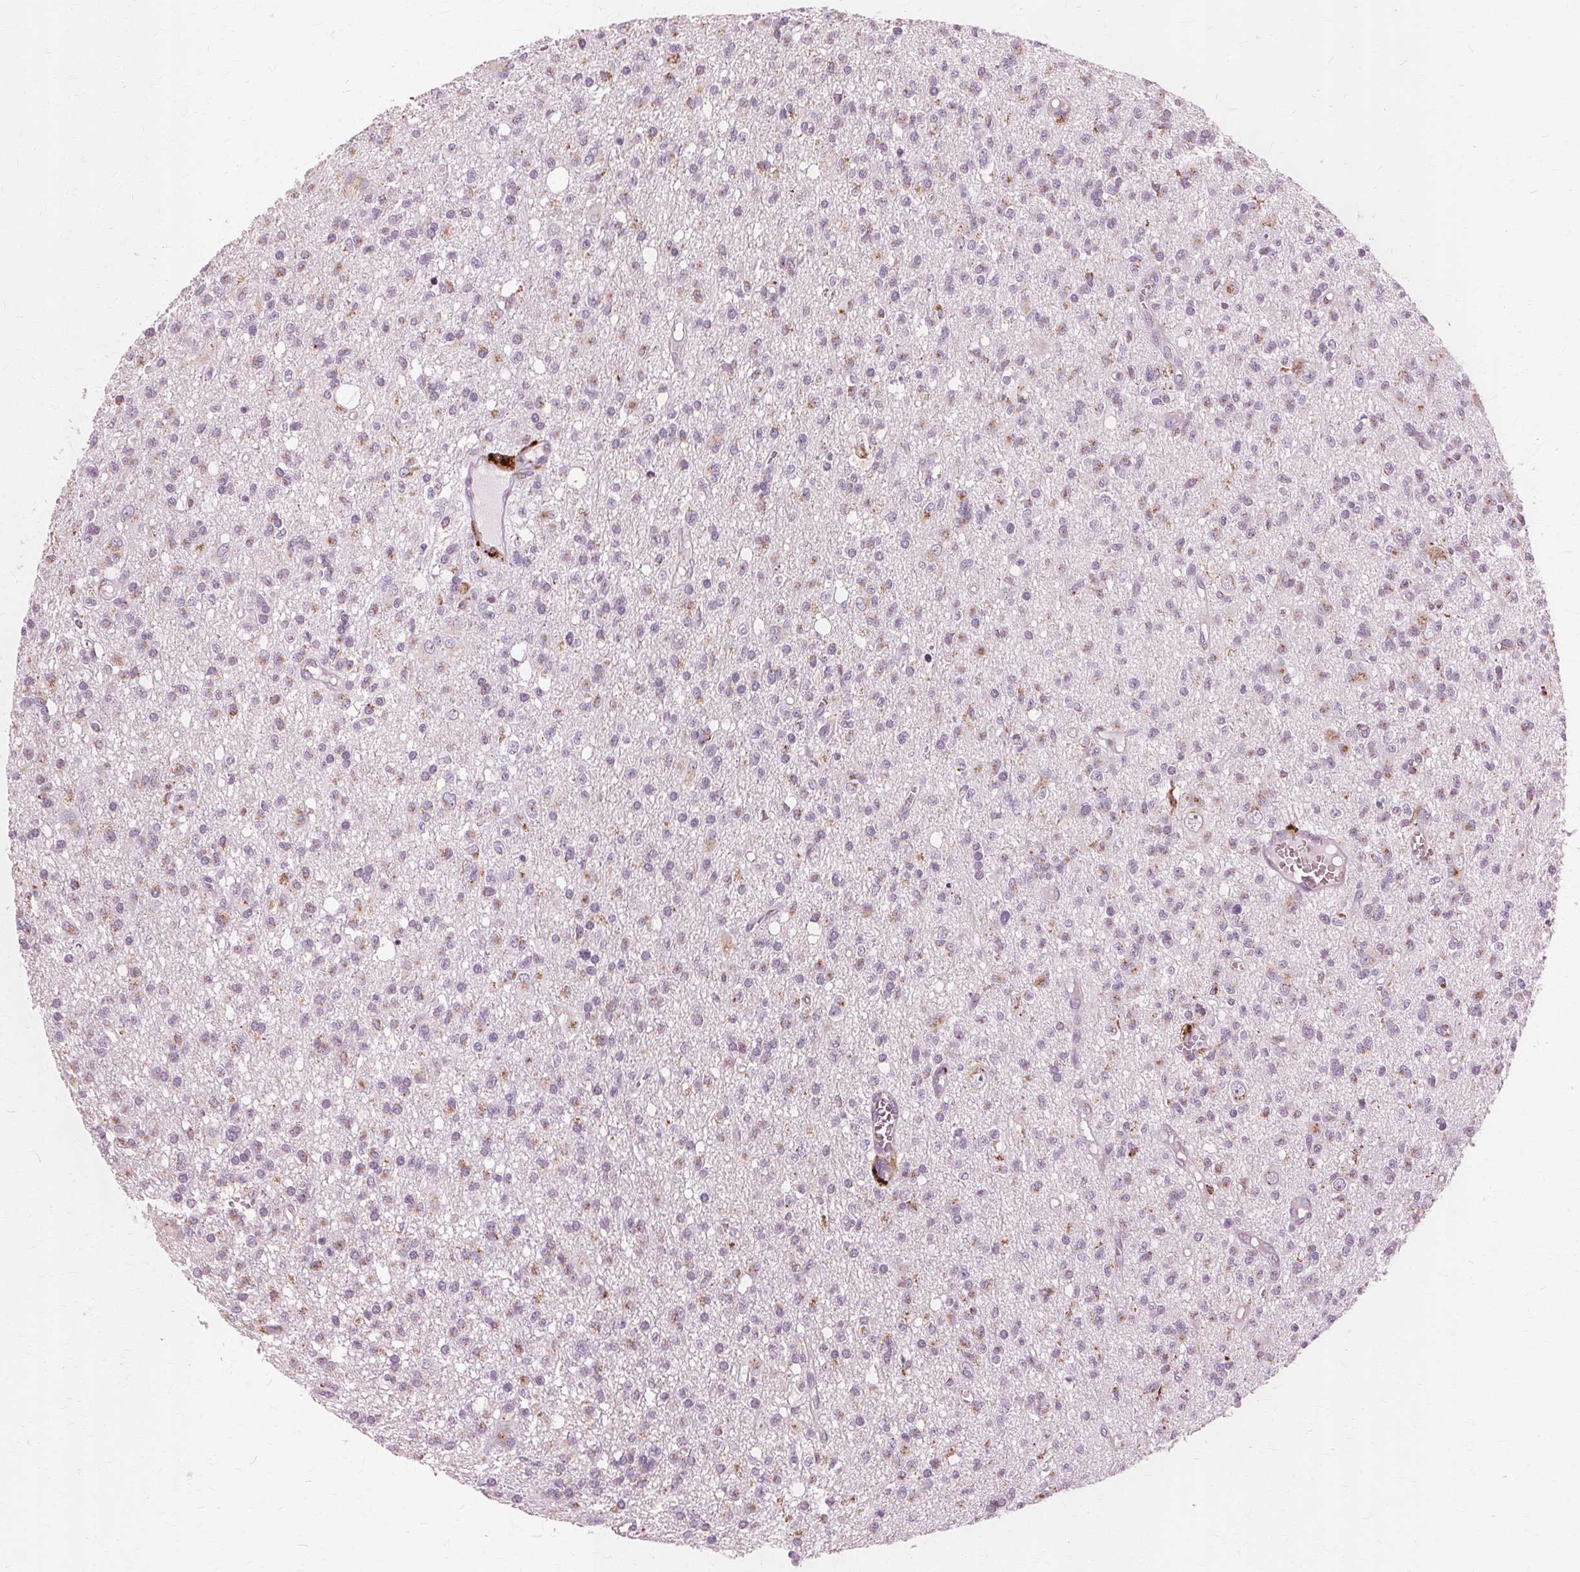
{"staining": {"intensity": "weak", "quantity": "25%-75%", "location": "cytoplasmic/membranous"}, "tissue": "glioma", "cell_type": "Tumor cells", "image_type": "cancer", "snomed": [{"axis": "morphology", "description": "Glioma, malignant, Low grade"}, {"axis": "topography", "description": "Brain"}], "caption": "The histopathology image shows a brown stain indicating the presence of a protein in the cytoplasmic/membranous of tumor cells in low-grade glioma (malignant).", "gene": "DNASE2", "patient": {"sex": "male", "age": 64}}